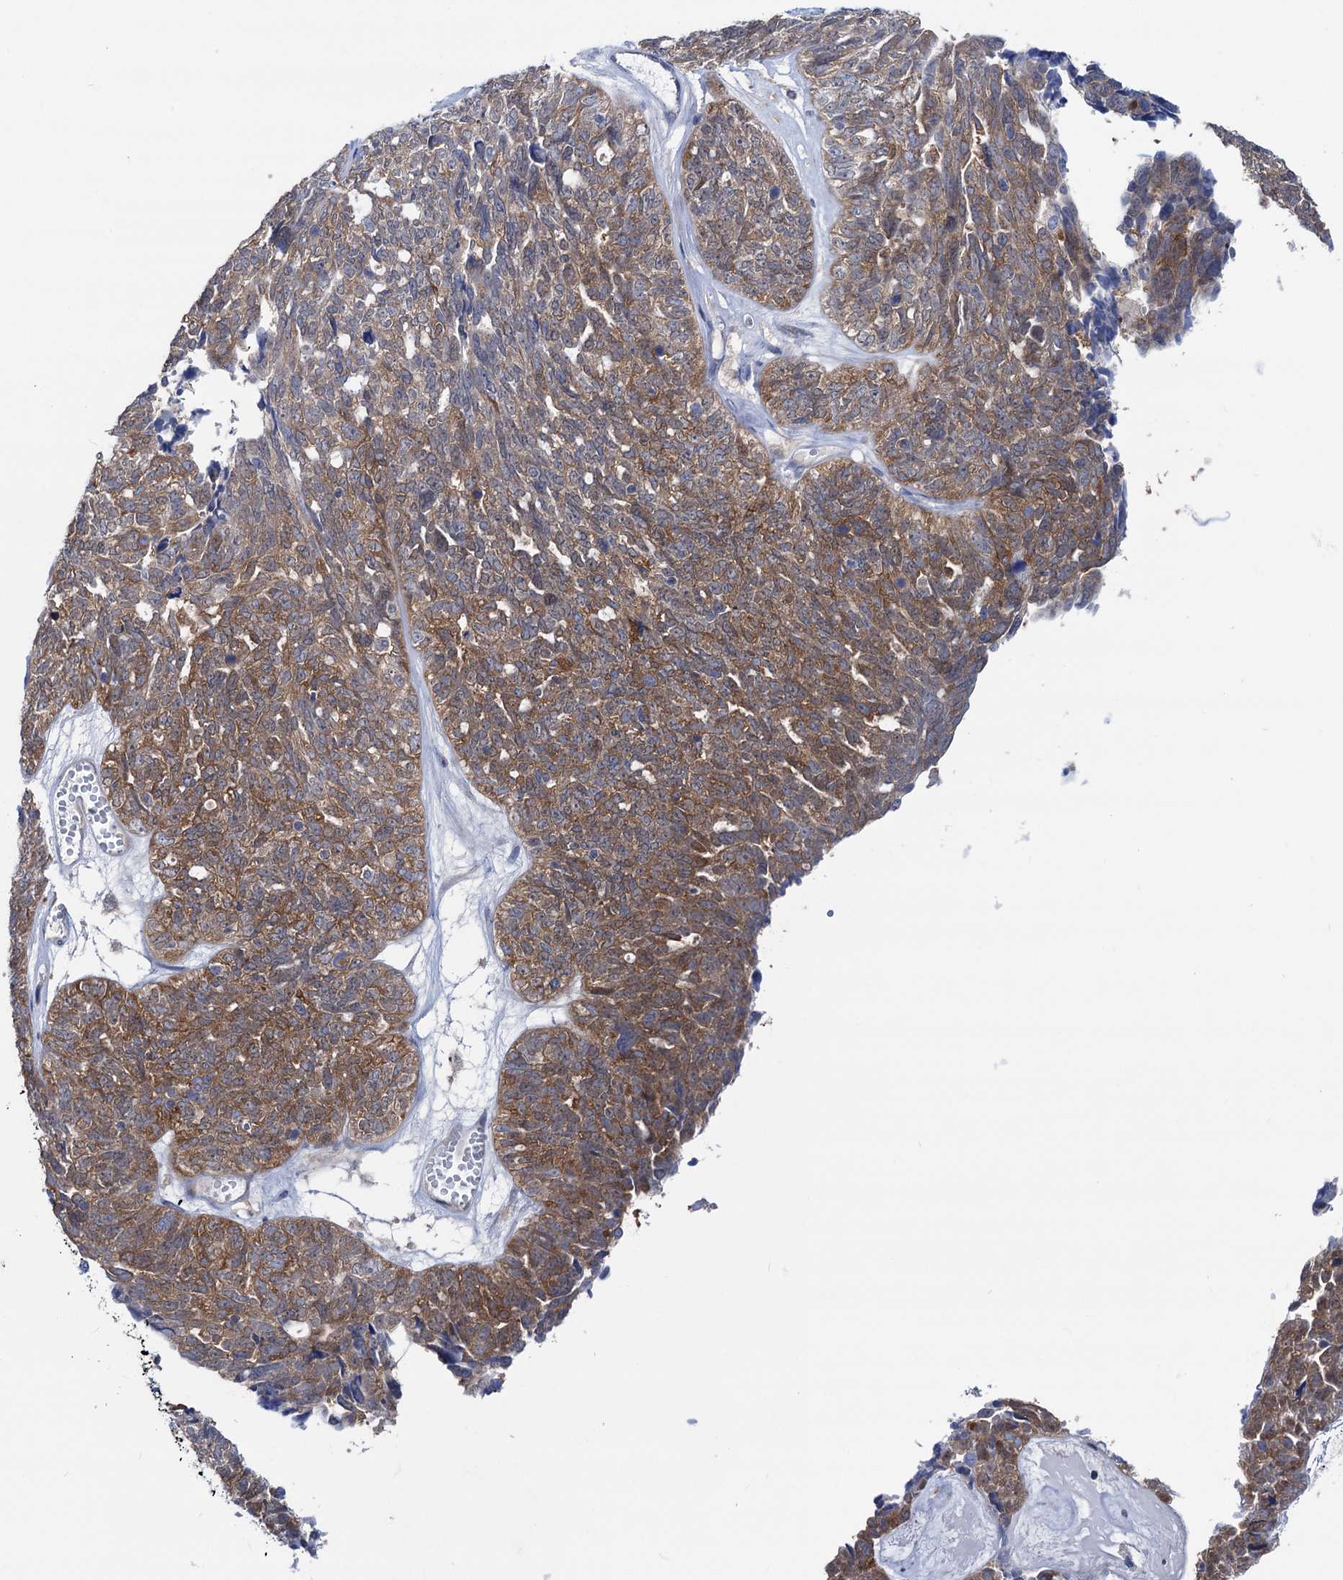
{"staining": {"intensity": "moderate", "quantity": ">75%", "location": "cytoplasmic/membranous"}, "tissue": "ovarian cancer", "cell_type": "Tumor cells", "image_type": "cancer", "snomed": [{"axis": "morphology", "description": "Cystadenocarcinoma, serous, NOS"}, {"axis": "topography", "description": "Ovary"}], "caption": "A brown stain shows moderate cytoplasmic/membranous expression of a protein in human serous cystadenocarcinoma (ovarian) tumor cells.", "gene": "ZNRD2", "patient": {"sex": "female", "age": 79}}